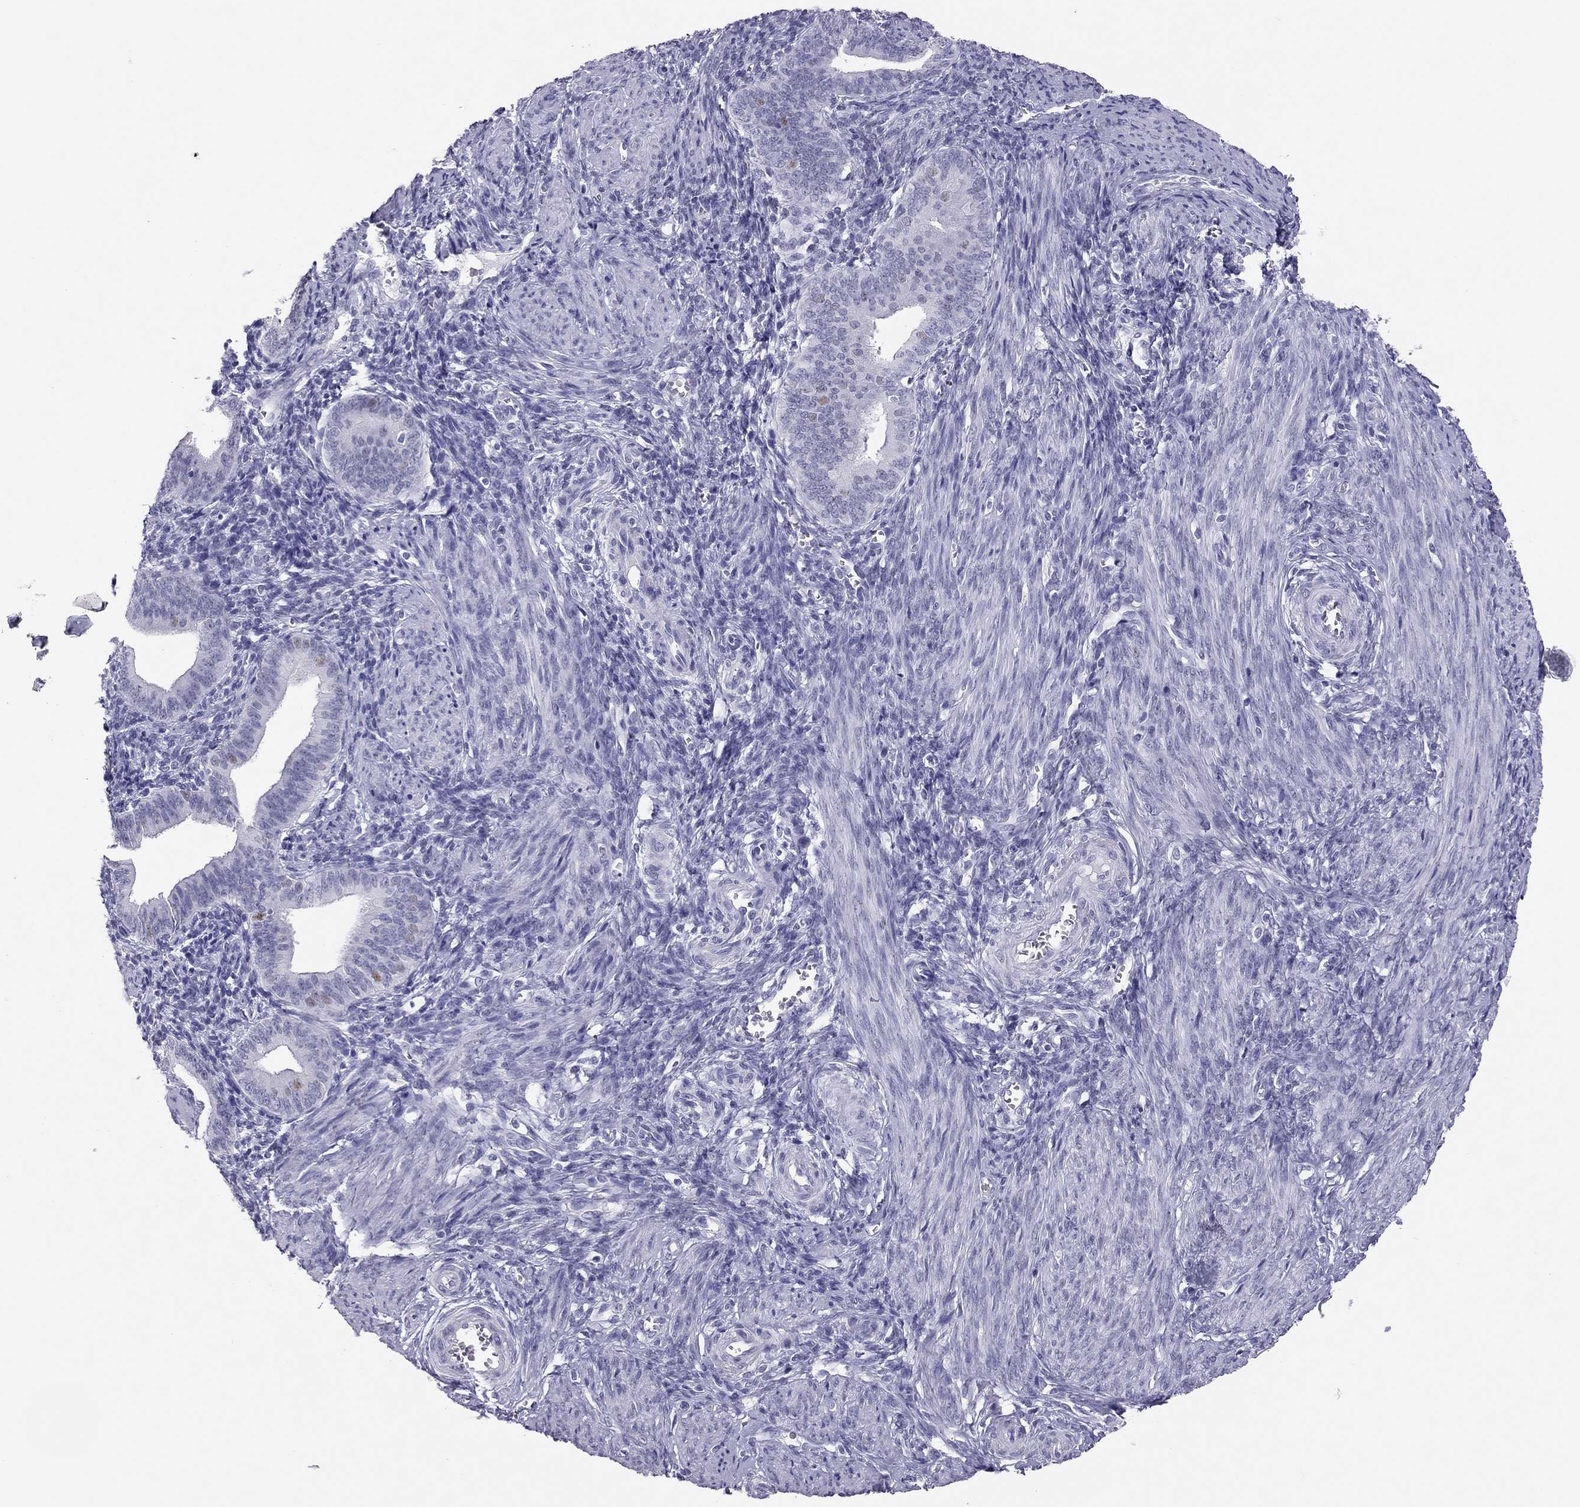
{"staining": {"intensity": "negative", "quantity": "none", "location": "none"}, "tissue": "endometrium", "cell_type": "Cells in endometrial stroma", "image_type": "normal", "snomed": [{"axis": "morphology", "description": "Normal tissue, NOS"}, {"axis": "topography", "description": "Endometrium"}], "caption": "The image demonstrates no staining of cells in endometrial stroma in normal endometrium. (DAB immunohistochemistry (IHC), high magnification).", "gene": "PHOX2A", "patient": {"sex": "female", "age": 42}}